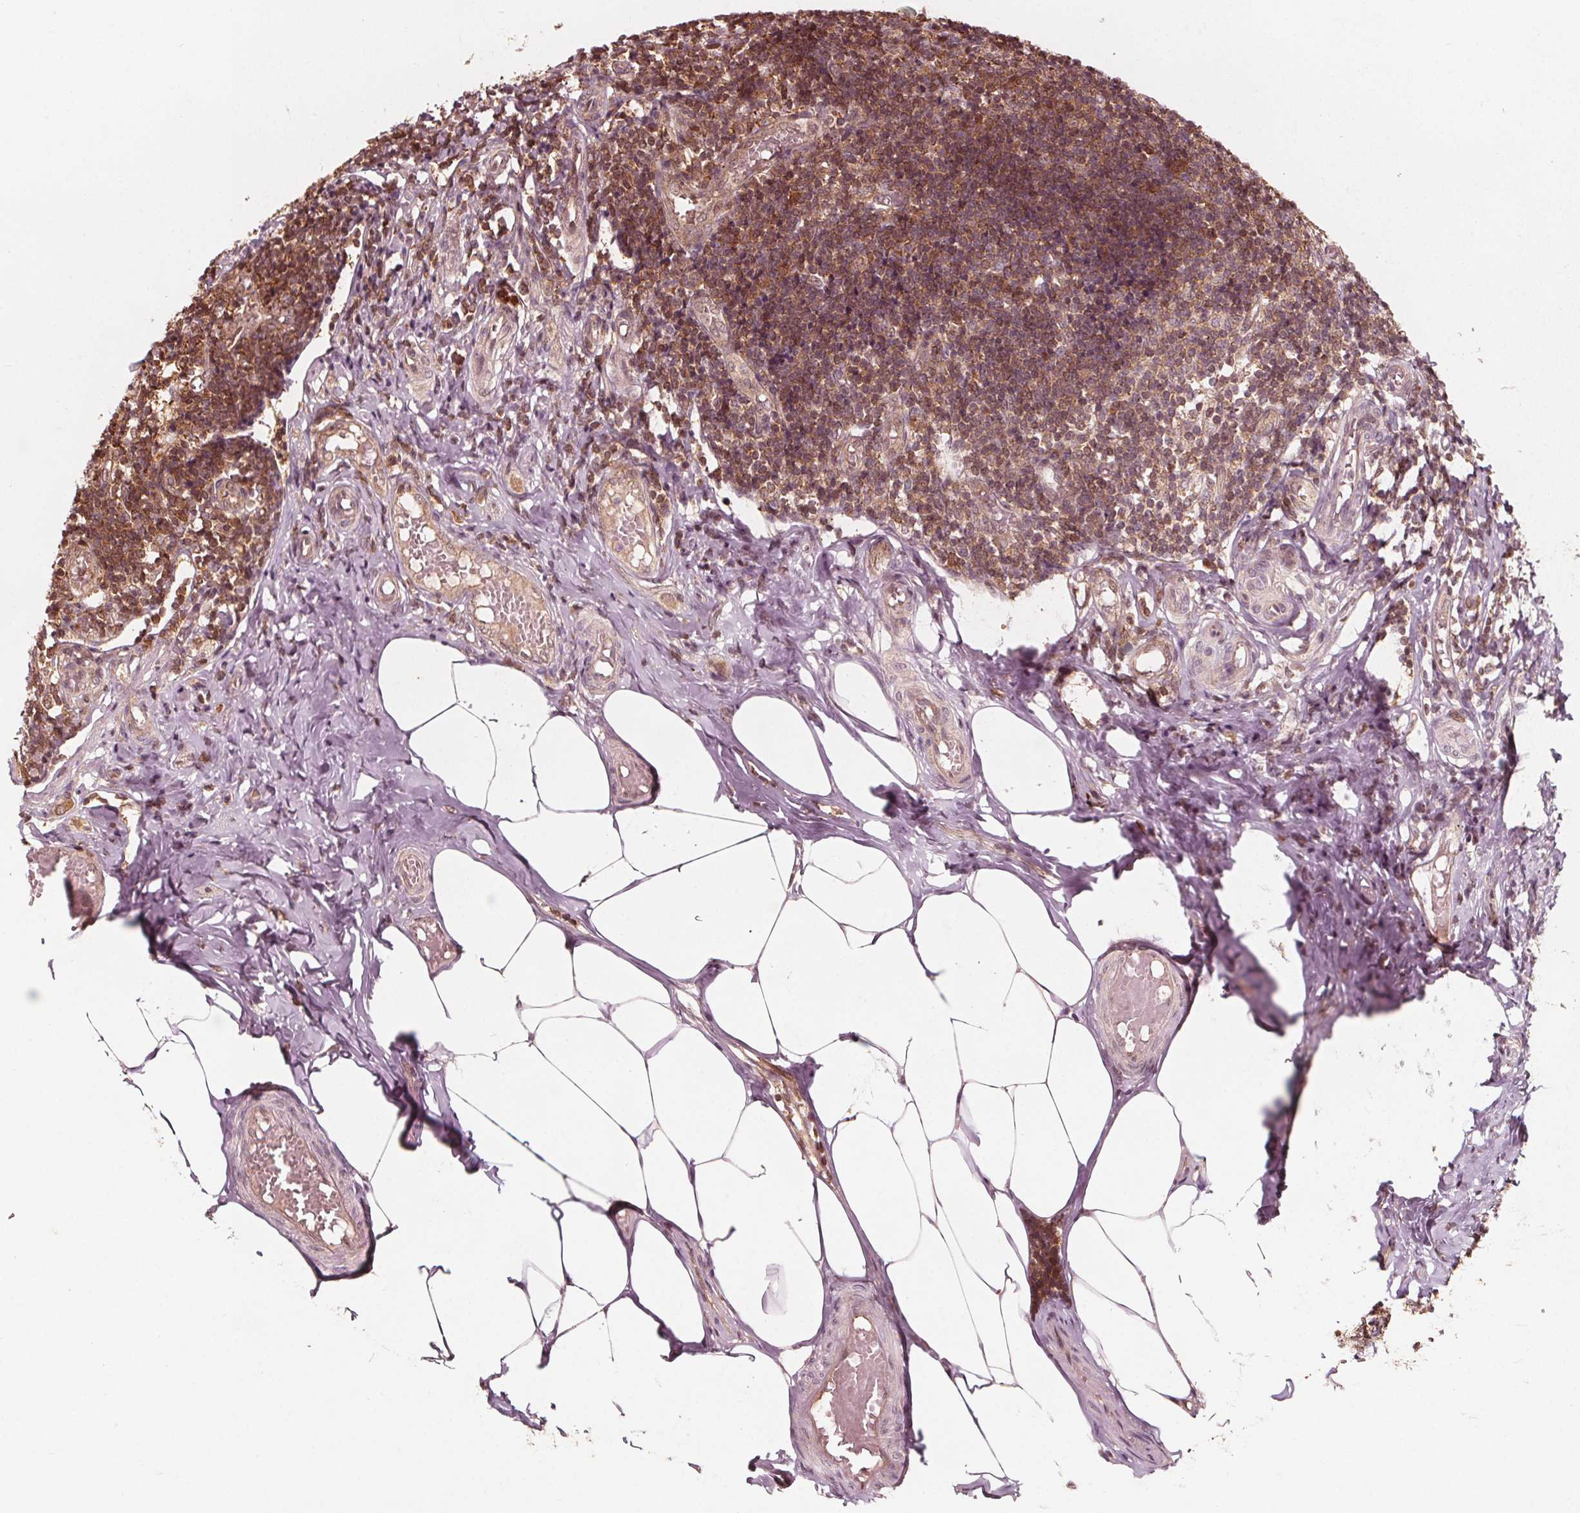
{"staining": {"intensity": "moderate", "quantity": ">75%", "location": "cytoplasmic/membranous"}, "tissue": "appendix", "cell_type": "Glandular cells", "image_type": "normal", "snomed": [{"axis": "morphology", "description": "Normal tissue, NOS"}, {"axis": "topography", "description": "Appendix"}], "caption": "An image showing moderate cytoplasmic/membranous staining in approximately >75% of glandular cells in benign appendix, as visualized by brown immunohistochemical staining.", "gene": "AIP", "patient": {"sex": "female", "age": 32}}